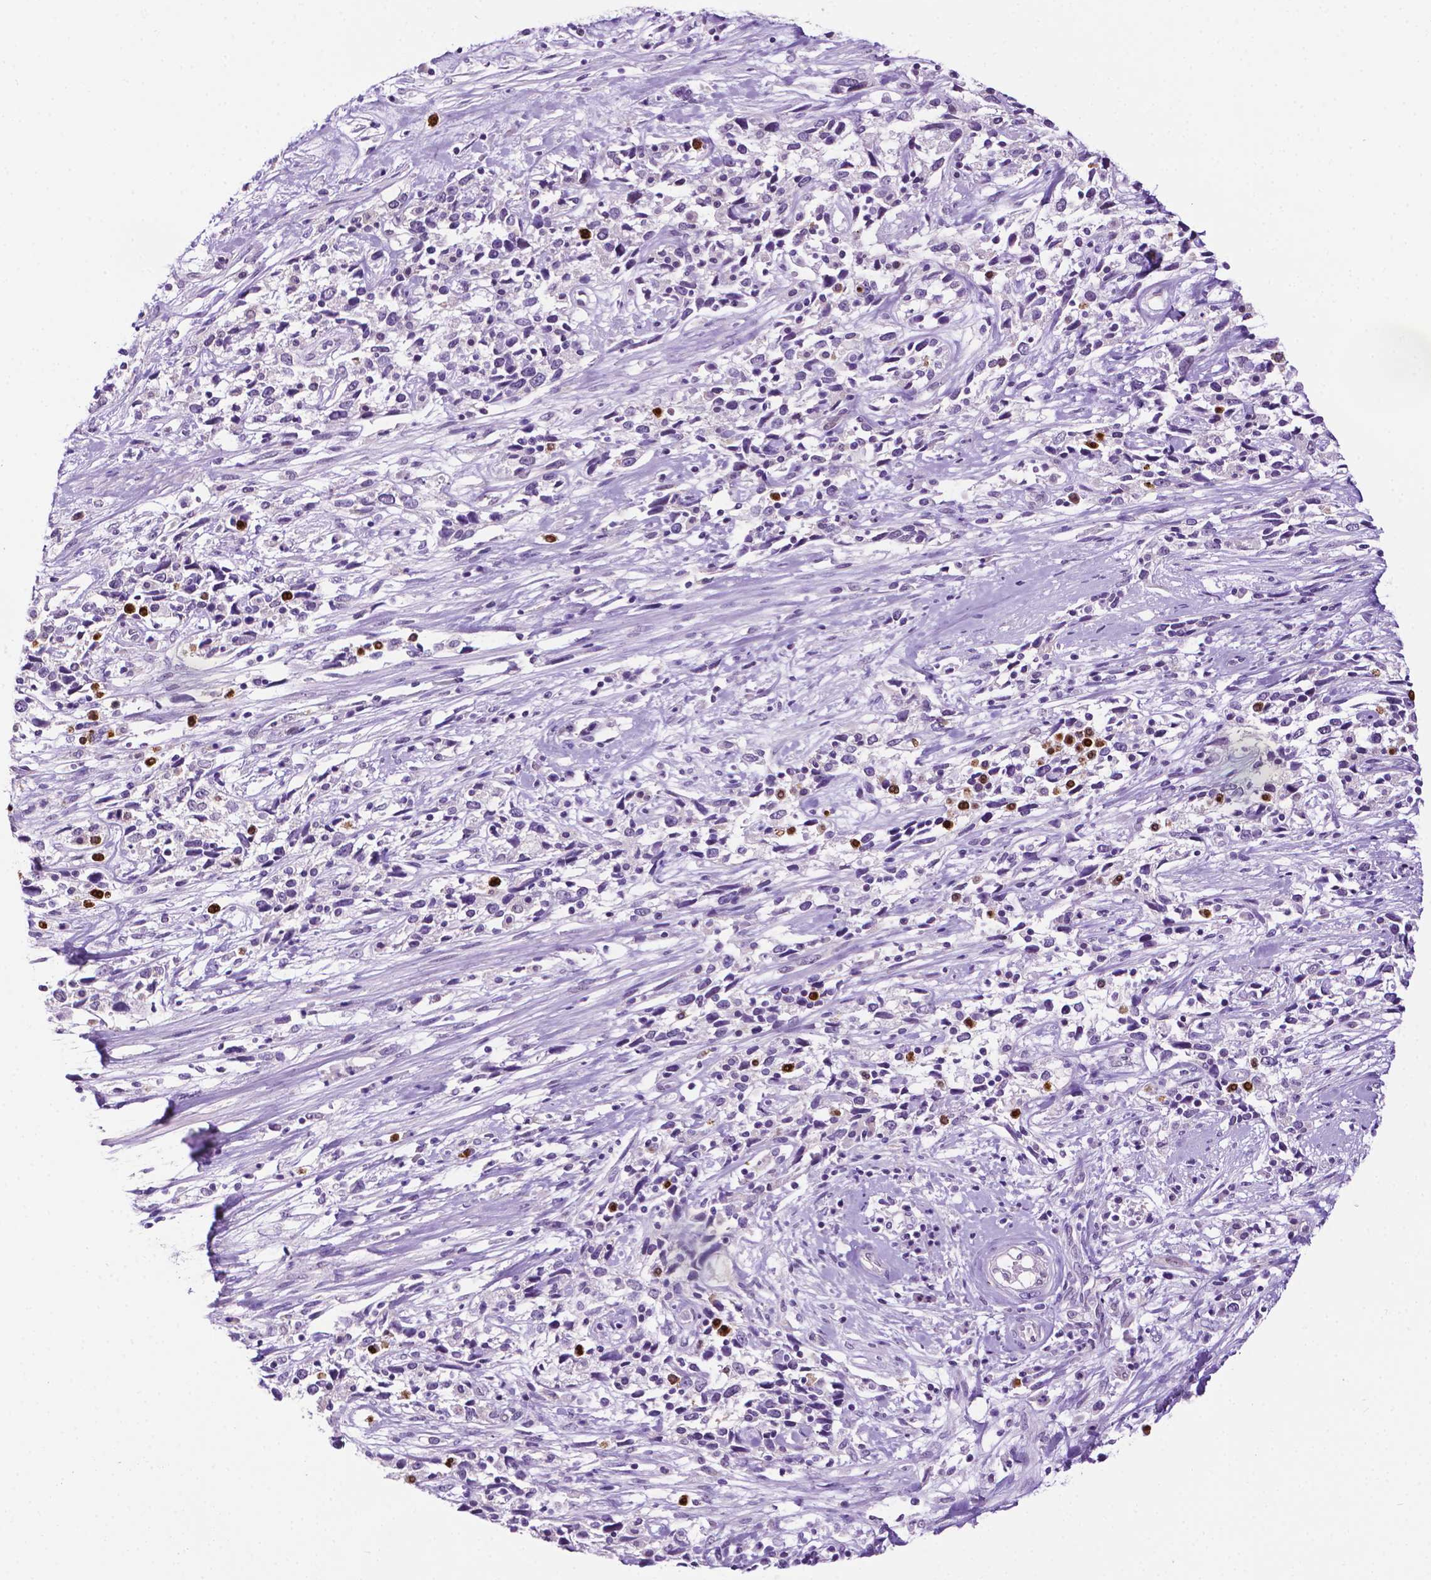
{"staining": {"intensity": "negative", "quantity": "none", "location": "none"}, "tissue": "cervical cancer", "cell_type": "Tumor cells", "image_type": "cancer", "snomed": [{"axis": "morphology", "description": "Adenocarcinoma, NOS"}, {"axis": "topography", "description": "Cervix"}], "caption": "Tumor cells show no significant expression in adenocarcinoma (cervical). Nuclei are stained in blue.", "gene": "MMP27", "patient": {"sex": "female", "age": 40}}